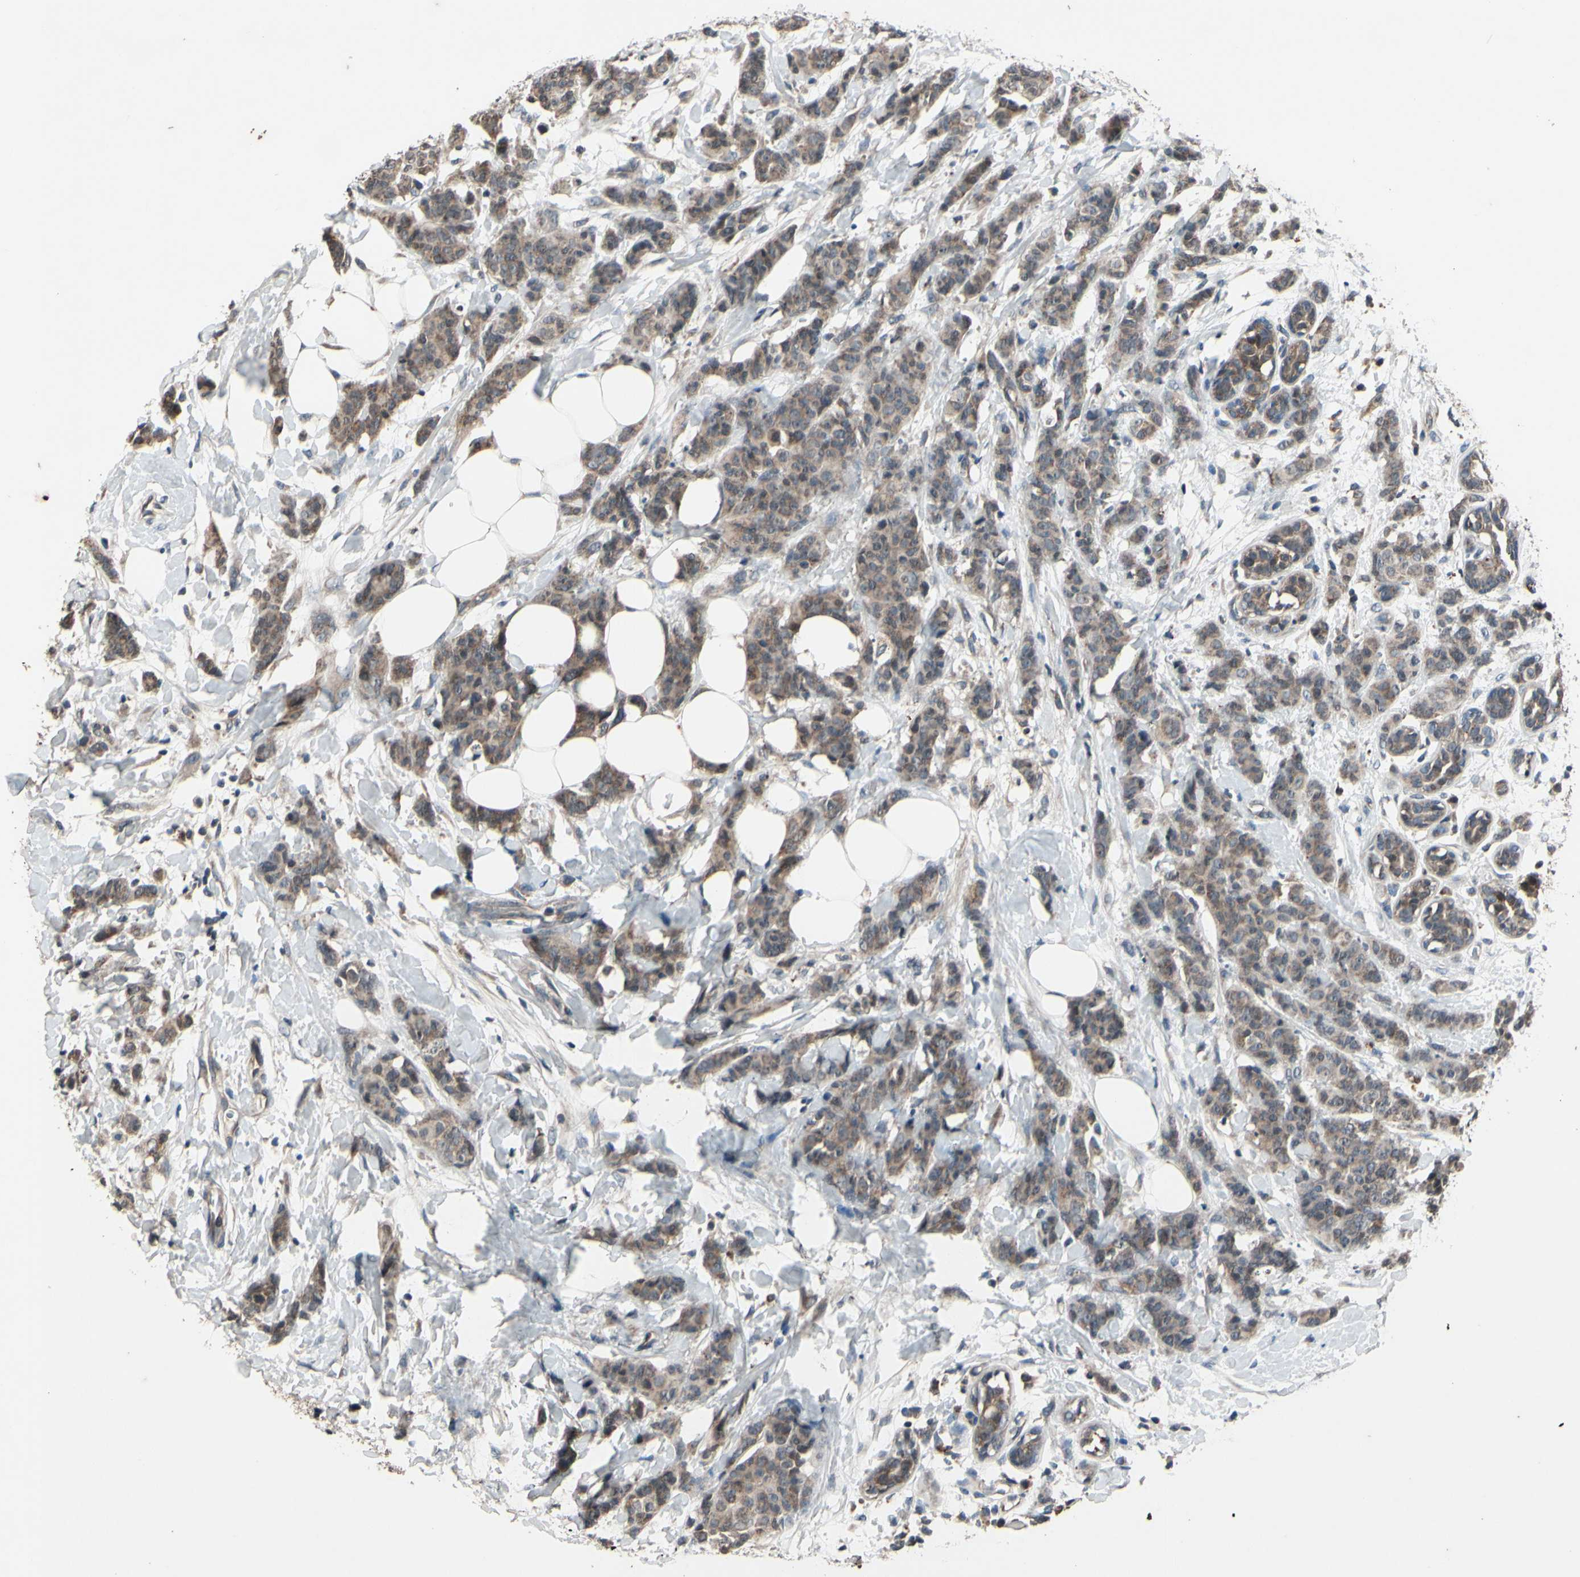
{"staining": {"intensity": "moderate", "quantity": ">75%", "location": "cytoplasmic/membranous"}, "tissue": "breast cancer", "cell_type": "Tumor cells", "image_type": "cancer", "snomed": [{"axis": "morphology", "description": "Normal tissue, NOS"}, {"axis": "morphology", "description": "Duct carcinoma"}, {"axis": "topography", "description": "Breast"}], "caption": "Protein staining by immunohistochemistry displays moderate cytoplasmic/membranous positivity in about >75% of tumor cells in breast cancer. The staining is performed using DAB (3,3'-diaminobenzidine) brown chromogen to label protein expression. The nuclei are counter-stained blue using hematoxylin.", "gene": "MBTPS2", "patient": {"sex": "female", "age": 40}}